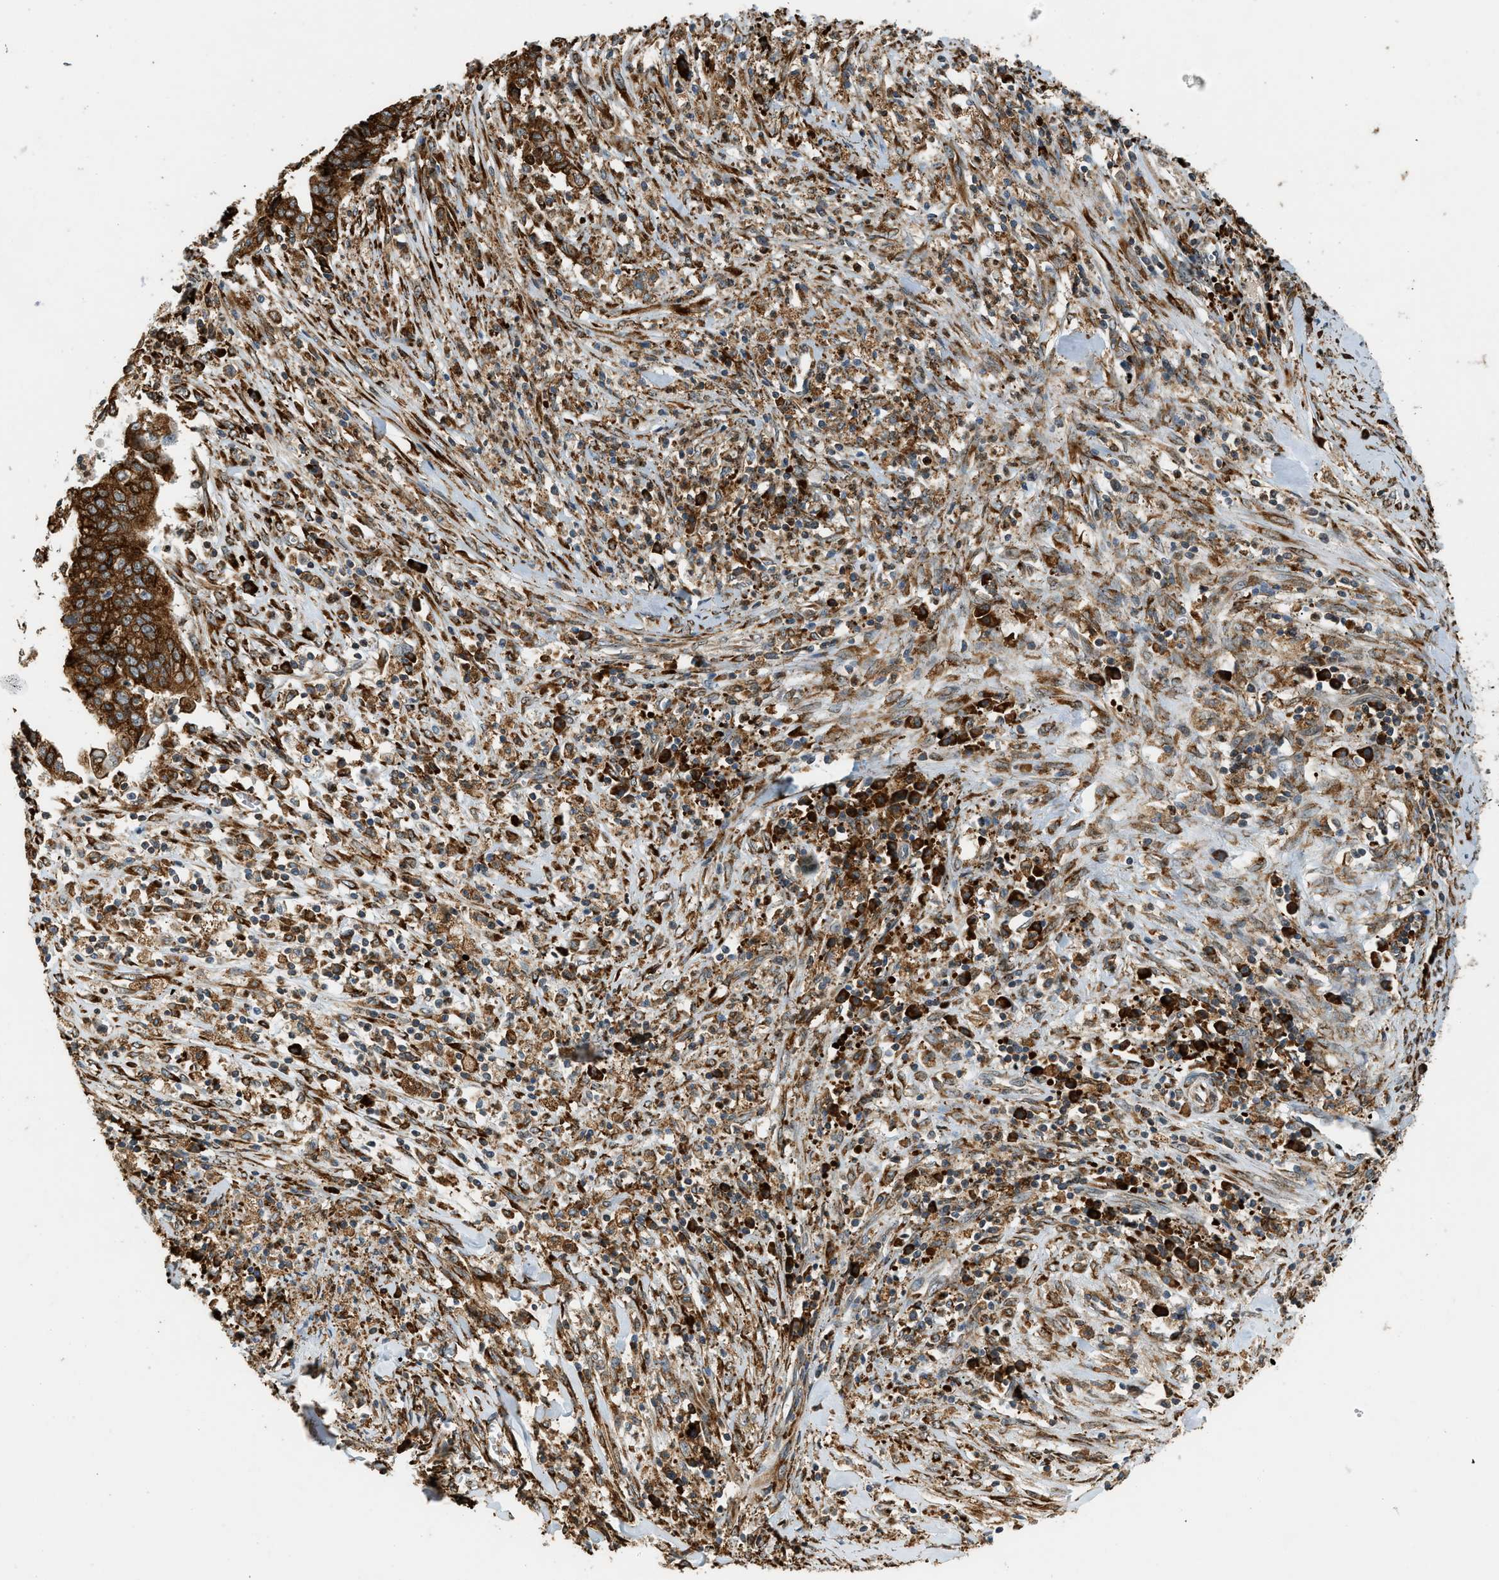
{"staining": {"intensity": "strong", "quantity": ">75%", "location": "cytoplasmic/membranous"}, "tissue": "cervical cancer", "cell_type": "Tumor cells", "image_type": "cancer", "snomed": [{"axis": "morphology", "description": "Adenocarcinoma, NOS"}, {"axis": "topography", "description": "Cervix"}], "caption": "Protein analysis of cervical cancer tissue reveals strong cytoplasmic/membranous expression in approximately >75% of tumor cells. (DAB (3,3'-diaminobenzidine) IHC with brightfield microscopy, high magnification).", "gene": "SEMA4D", "patient": {"sex": "female", "age": 44}}